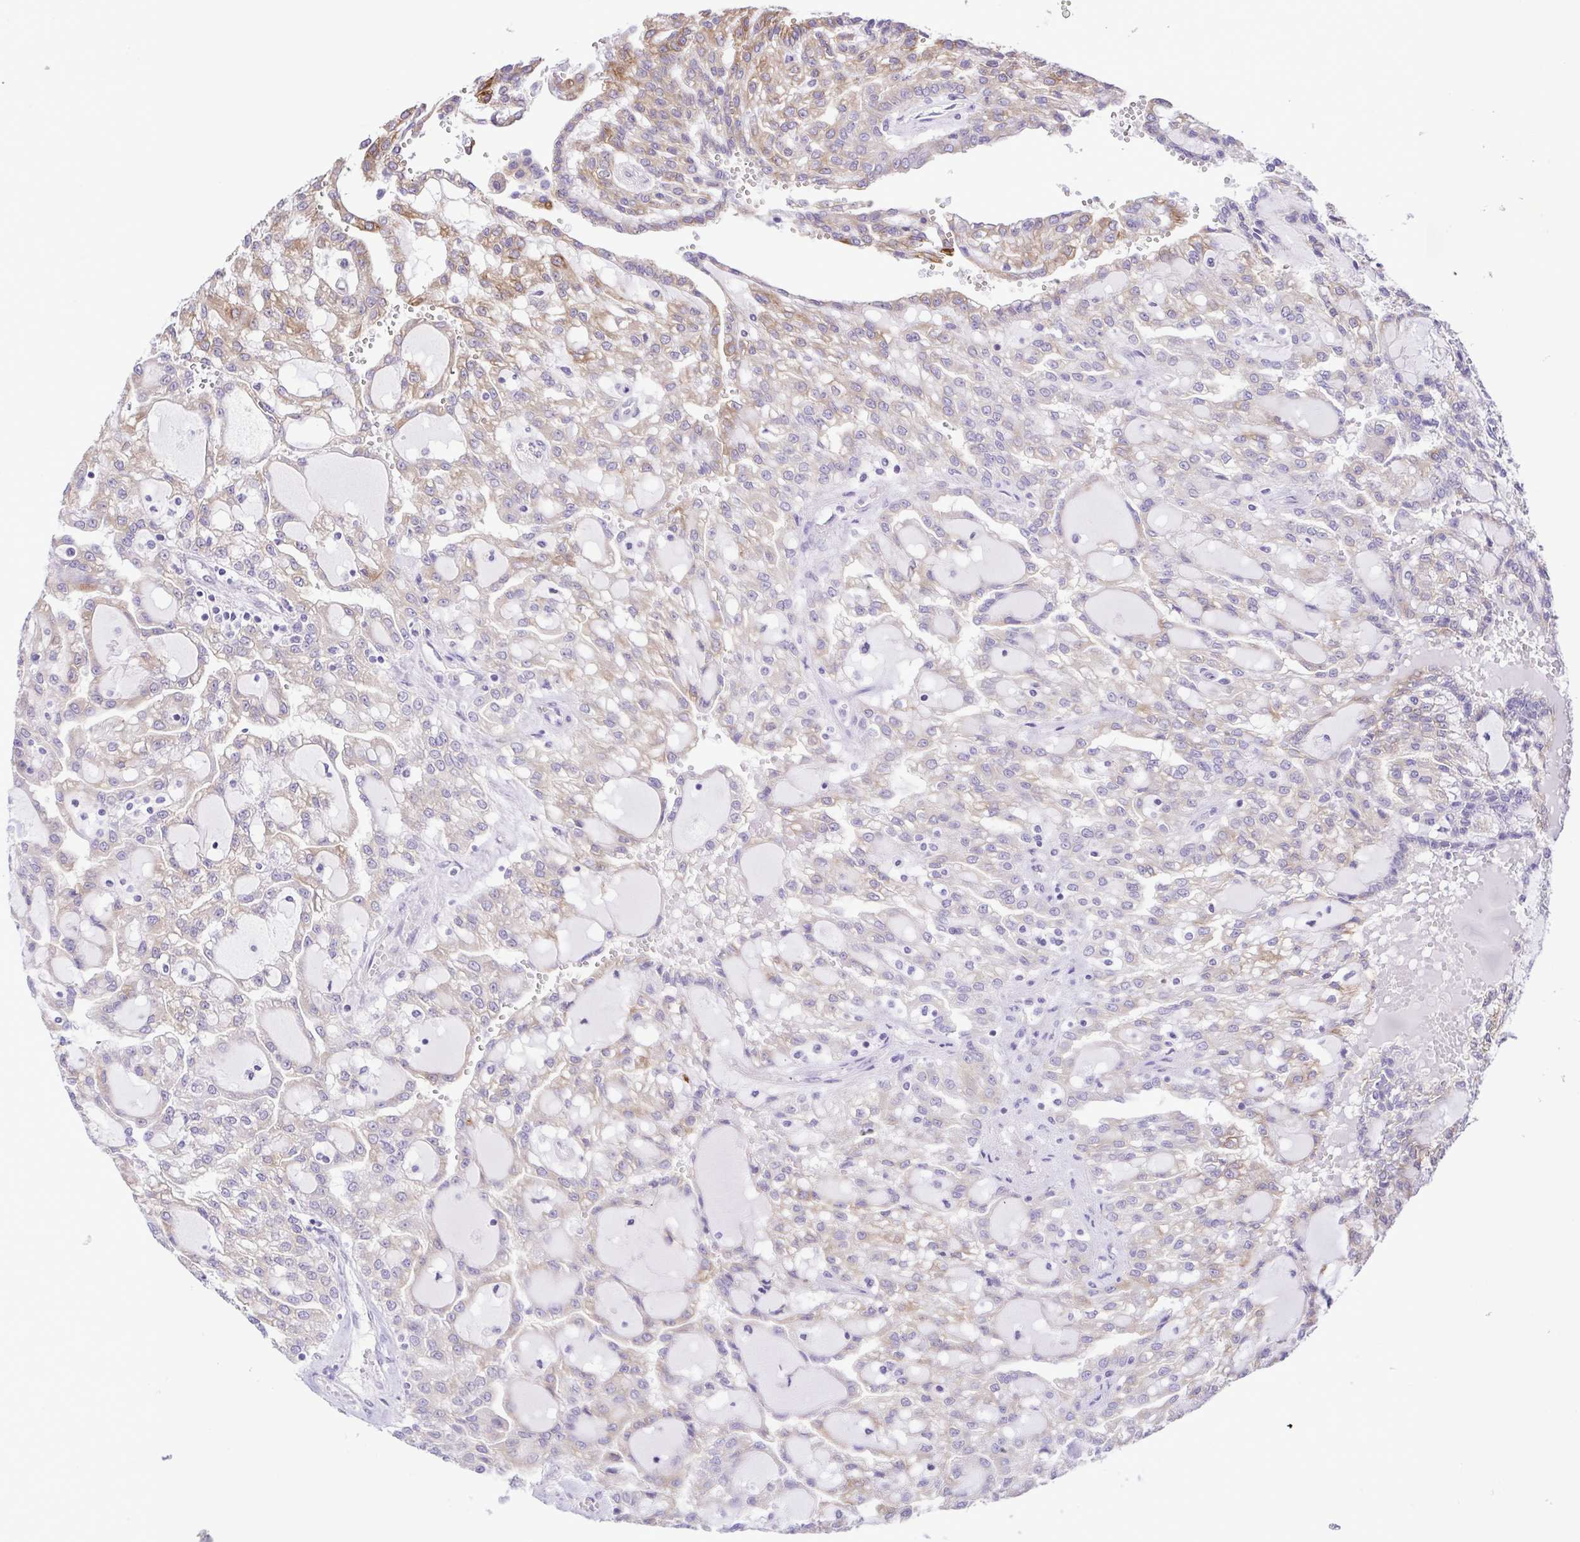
{"staining": {"intensity": "weak", "quantity": "25%-75%", "location": "cytoplasmic/membranous"}, "tissue": "renal cancer", "cell_type": "Tumor cells", "image_type": "cancer", "snomed": [{"axis": "morphology", "description": "Adenocarcinoma, NOS"}, {"axis": "topography", "description": "Kidney"}], "caption": "Renal adenocarcinoma was stained to show a protein in brown. There is low levels of weak cytoplasmic/membranous positivity in approximately 25%-75% of tumor cells. Using DAB (3,3'-diaminobenzidine) (brown) and hematoxylin (blue) stains, captured at high magnification using brightfield microscopy.", "gene": "DCLK2", "patient": {"sex": "male", "age": 63}}